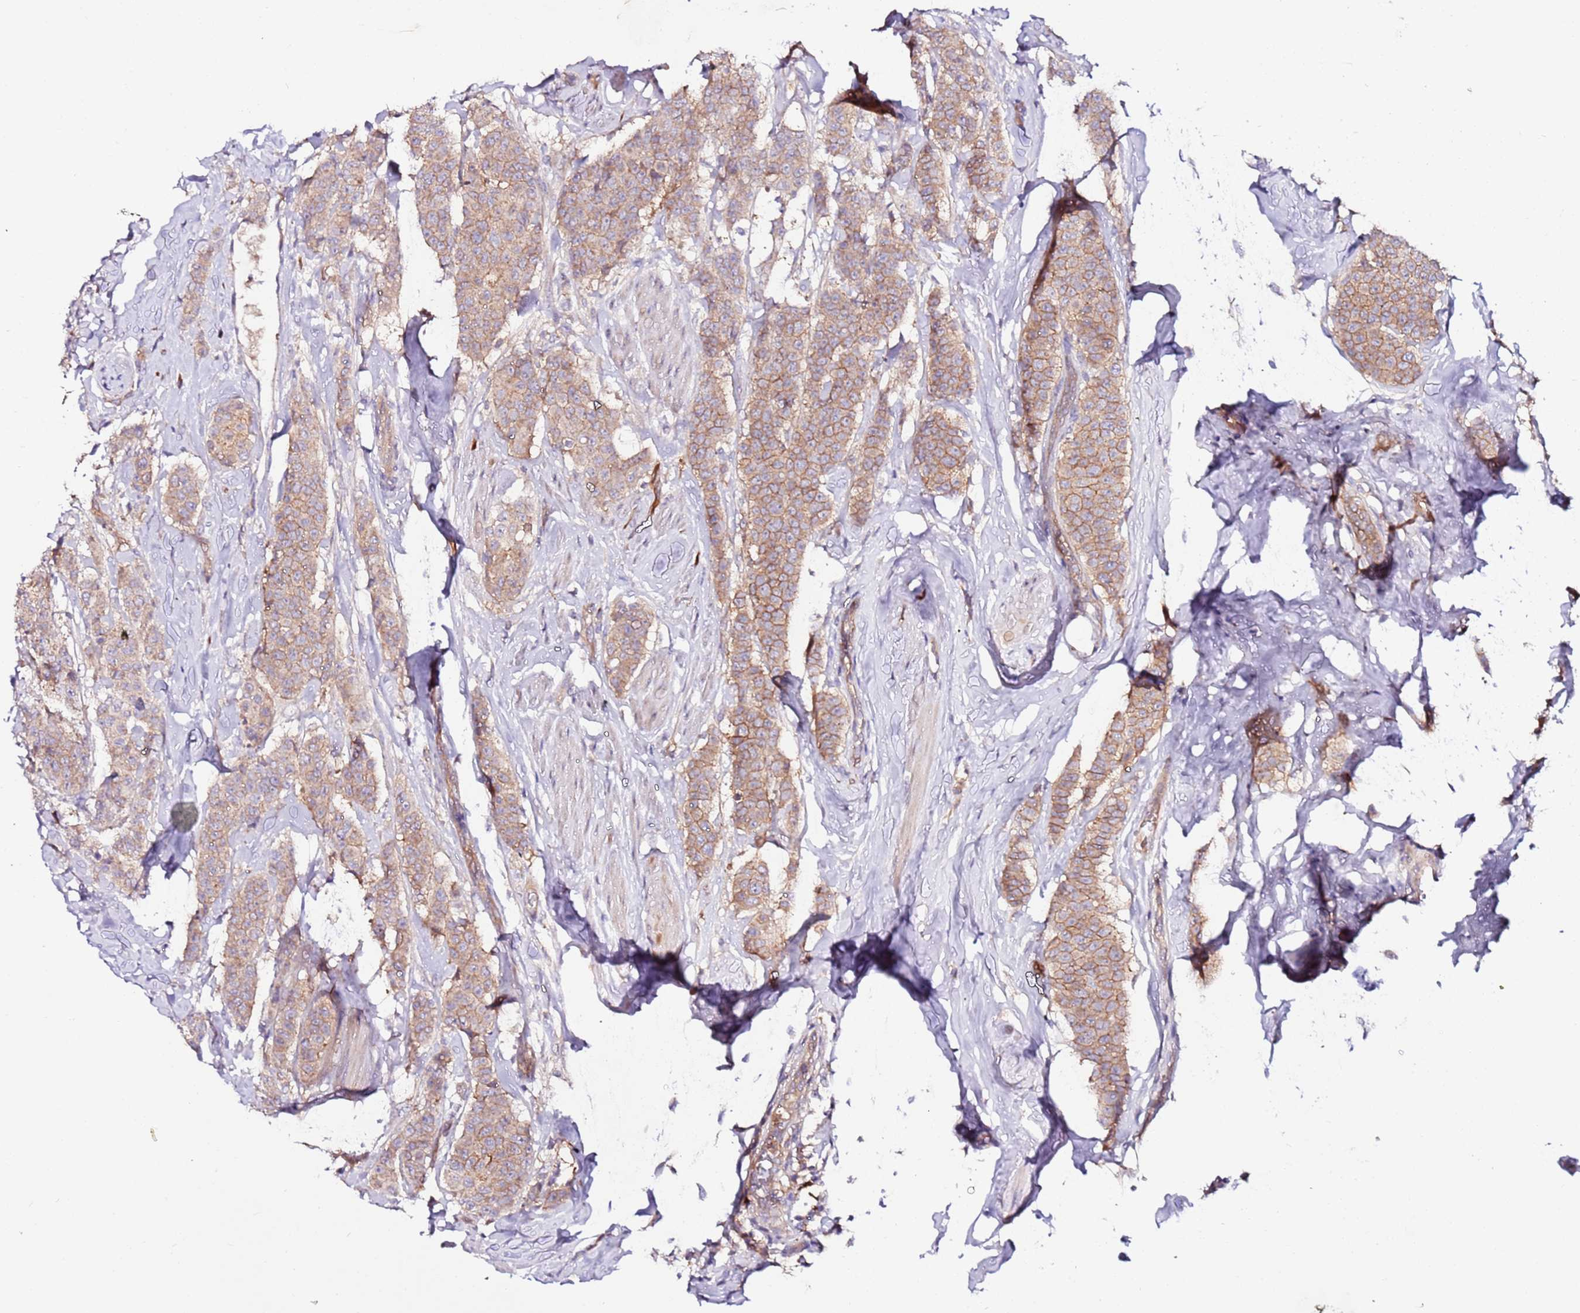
{"staining": {"intensity": "moderate", "quantity": ">75%", "location": "cytoplasmic/membranous"}, "tissue": "breast cancer", "cell_type": "Tumor cells", "image_type": "cancer", "snomed": [{"axis": "morphology", "description": "Duct carcinoma"}, {"axis": "topography", "description": "Breast"}], "caption": "High-power microscopy captured an immunohistochemistry (IHC) photomicrograph of breast cancer (intraductal carcinoma), revealing moderate cytoplasmic/membranous staining in approximately >75% of tumor cells. (Stains: DAB (3,3'-diaminobenzidine) in brown, nuclei in blue, Microscopy: brightfield microscopy at high magnification).", "gene": "FLVCR1", "patient": {"sex": "female", "age": 40}}